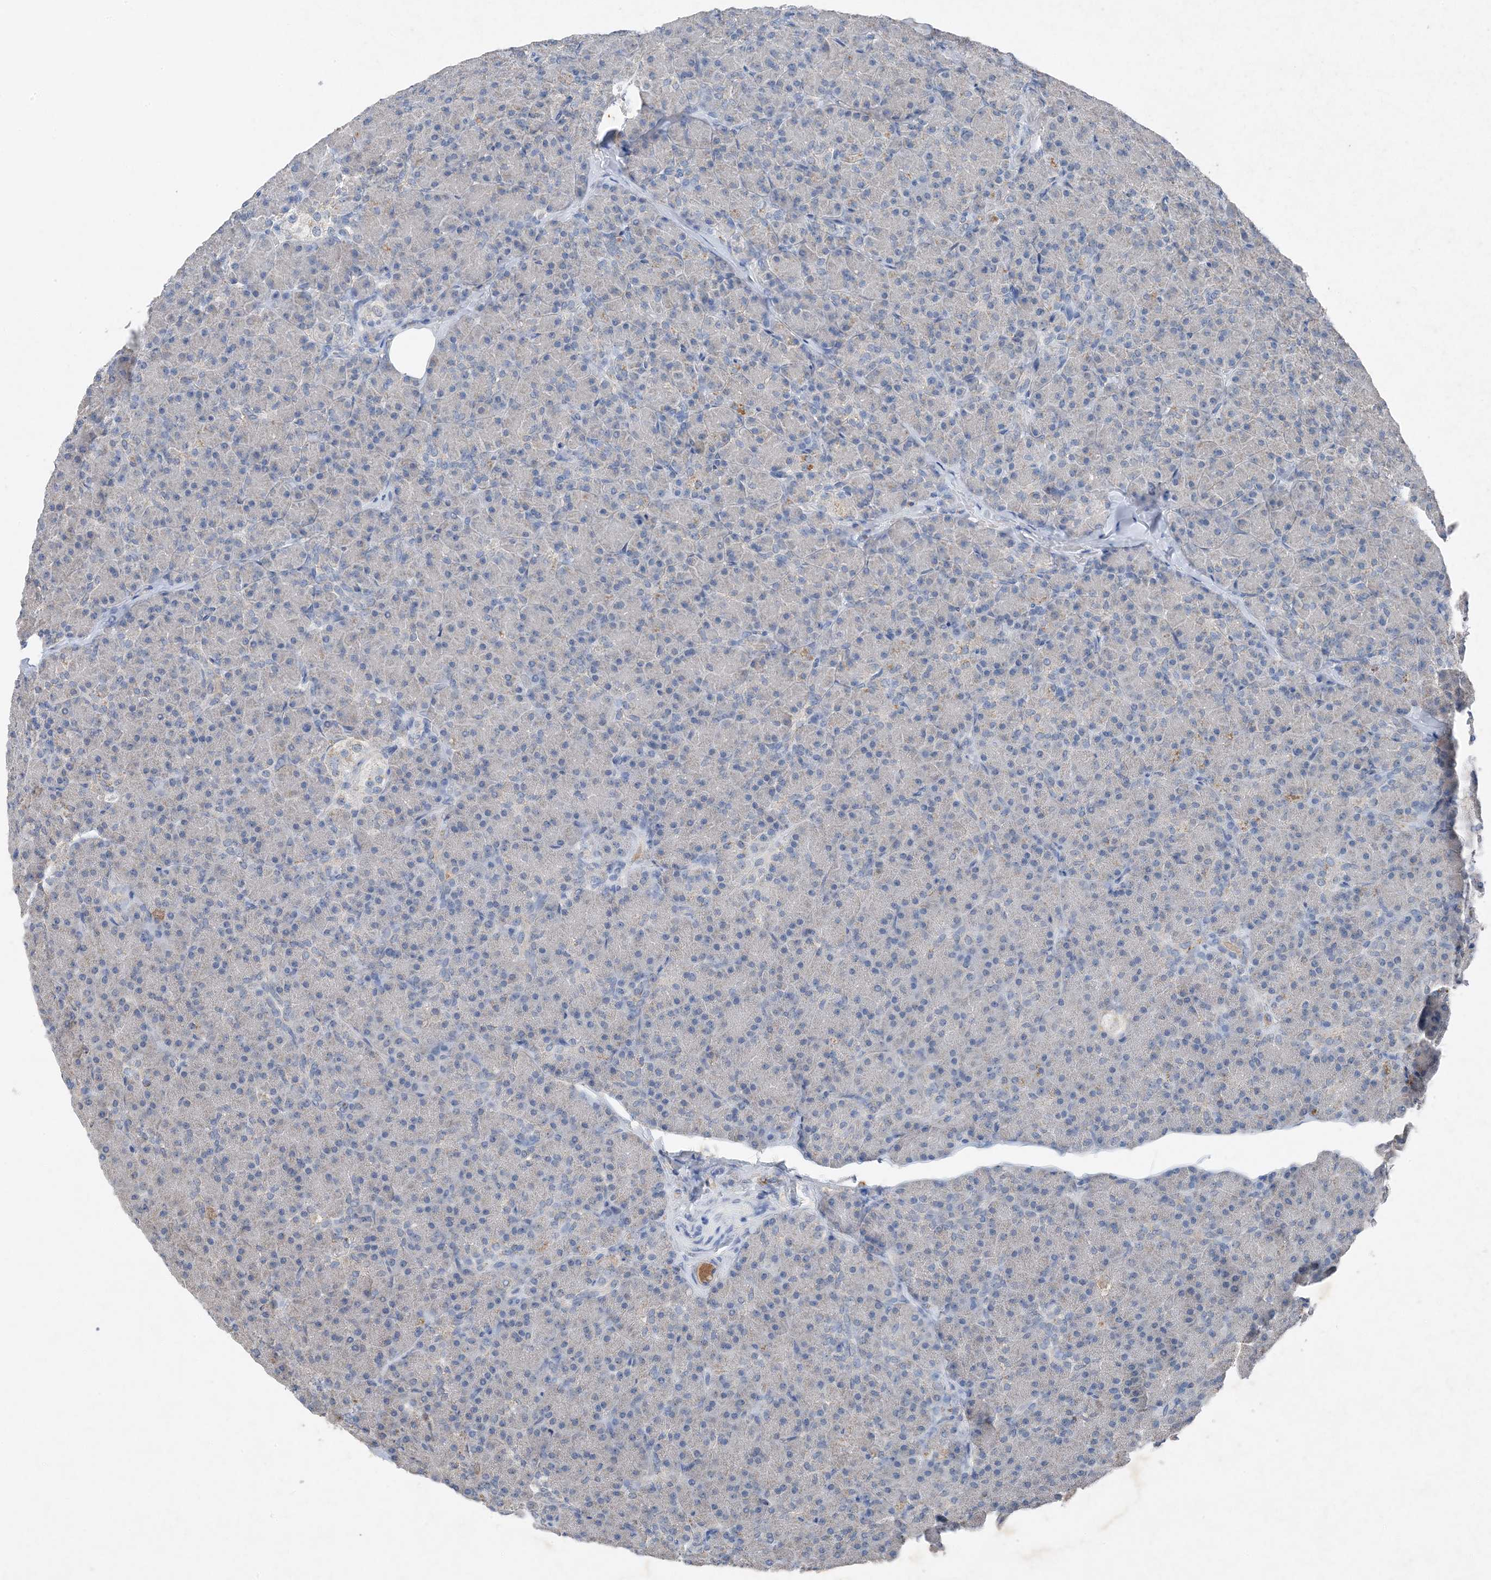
{"staining": {"intensity": "negative", "quantity": "none", "location": "none"}, "tissue": "pancreas", "cell_type": "Exocrine glandular cells", "image_type": "normal", "snomed": [{"axis": "morphology", "description": "Normal tissue, NOS"}, {"axis": "topography", "description": "Pancreas"}], "caption": "A histopathology image of human pancreas is negative for staining in exocrine glandular cells. (DAB (3,3'-diaminobenzidine) immunohistochemistry (IHC) with hematoxylin counter stain).", "gene": "FCN3", "patient": {"sex": "female", "age": 43}}